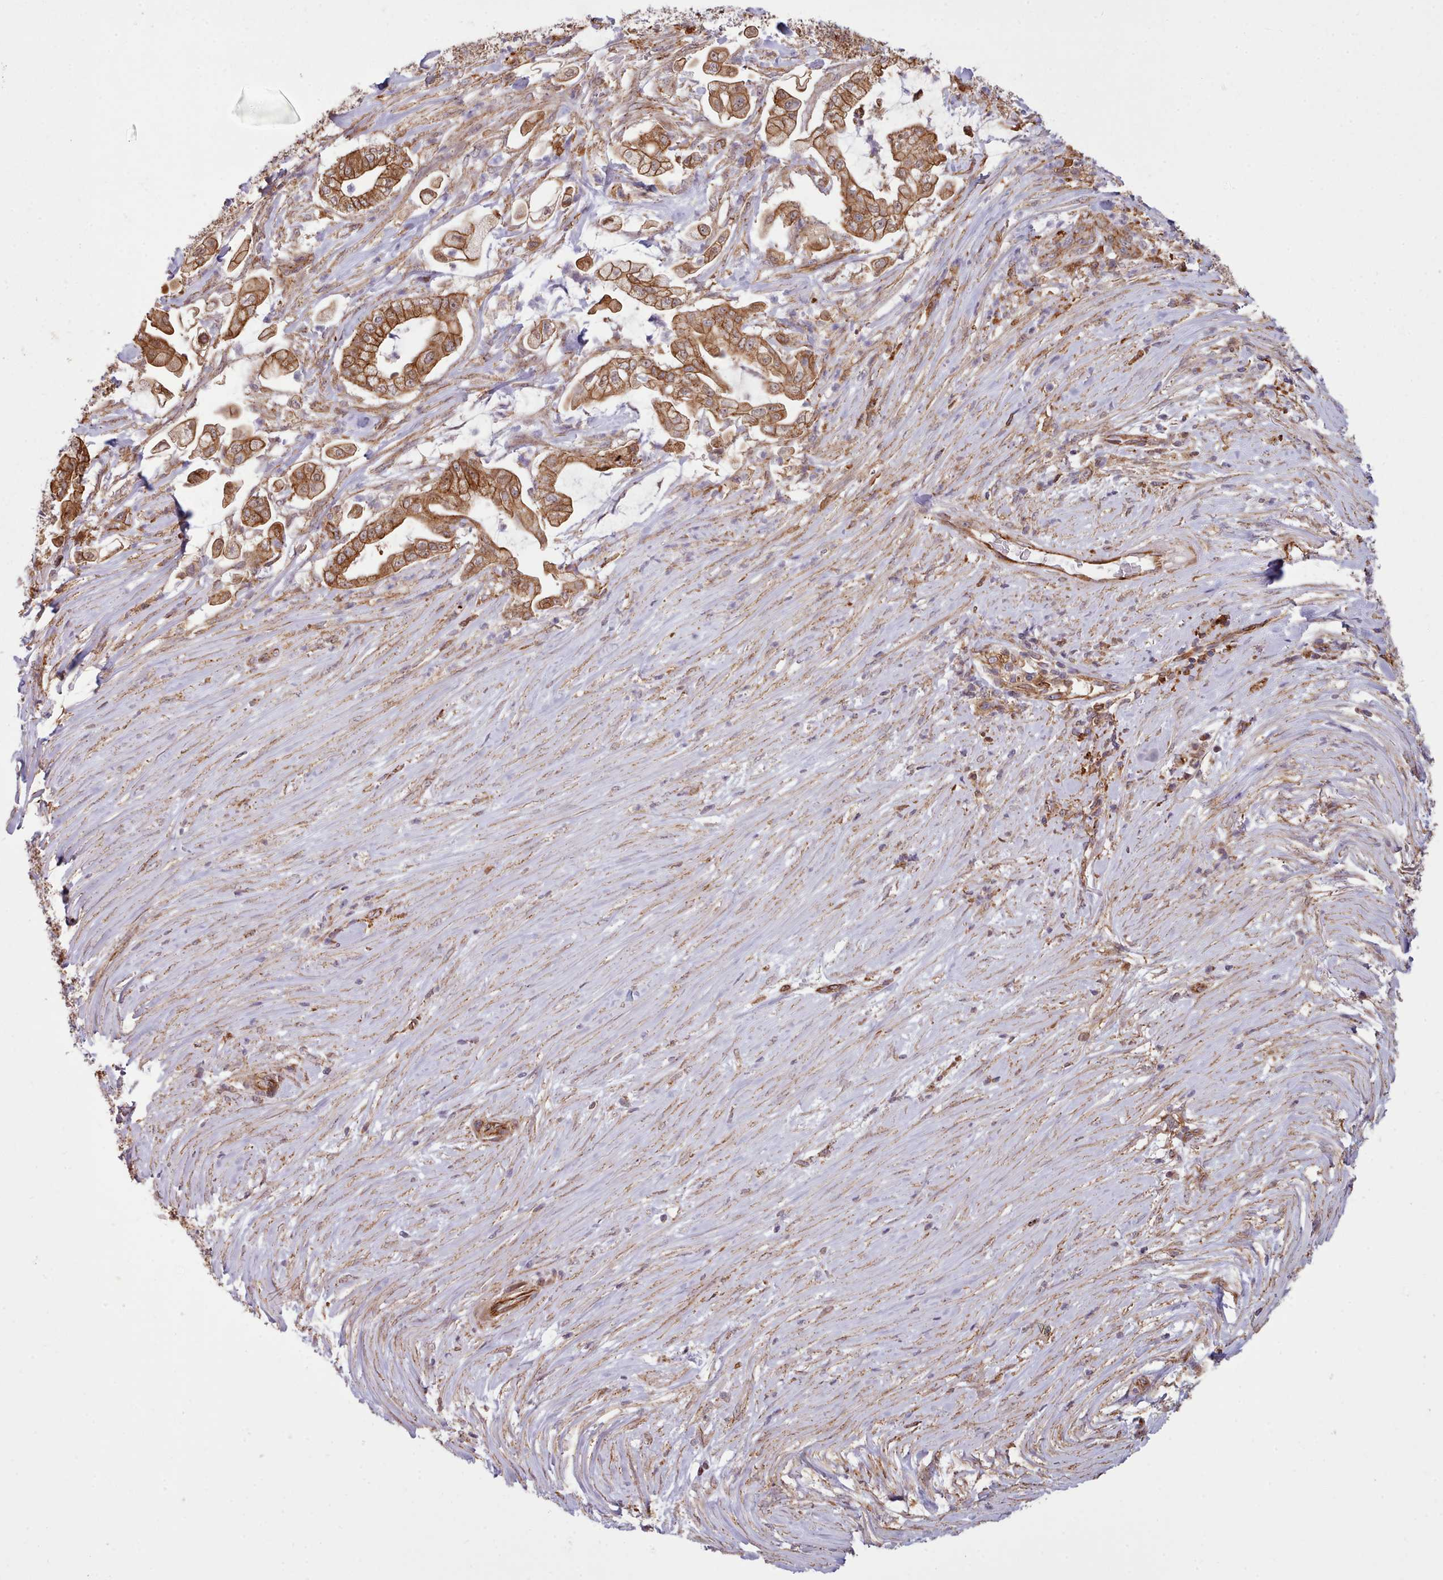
{"staining": {"intensity": "strong", "quantity": ">75%", "location": "cytoplasmic/membranous"}, "tissue": "pancreatic cancer", "cell_type": "Tumor cells", "image_type": "cancer", "snomed": [{"axis": "morphology", "description": "Adenocarcinoma, NOS"}, {"axis": "topography", "description": "Pancreas"}], "caption": "An immunohistochemistry (IHC) histopathology image of tumor tissue is shown. Protein staining in brown labels strong cytoplasmic/membranous positivity in pancreatic adenocarcinoma within tumor cells. (DAB (3,3'-diaminobenzidine) IHC, brown staining for protein, blue staining for nuclei).", "gene": "MRPL46", "patient": {"sex": "female", "age": 69}}